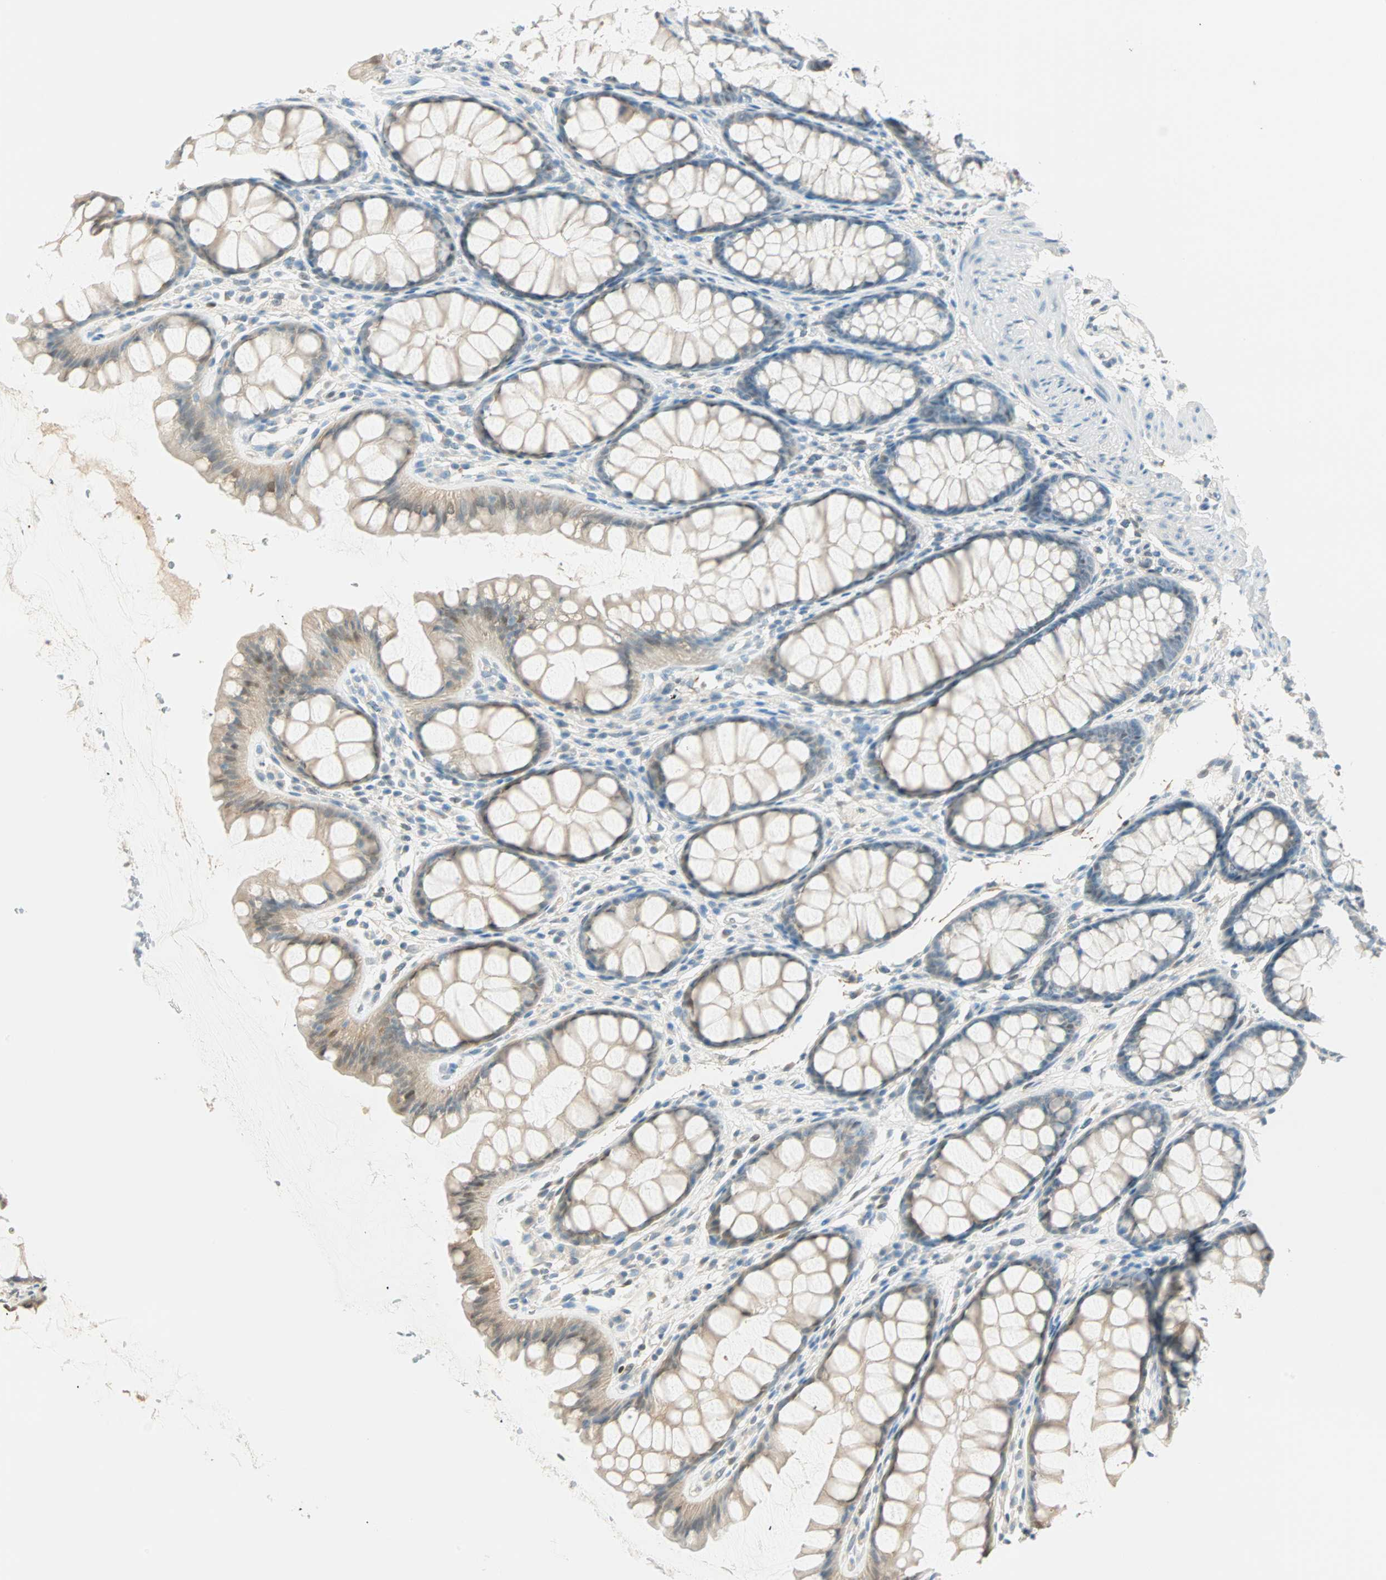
{"staining": {"intensity": "weak", "quantity": "25%-75%", "location": "cytoplasmic/membranous"}, "tissue": "colon", "cell_type": "Endothelial cells", "image_type": "normal", "snomed": [{"axis": "morphology", "description": "Normal tissue, NOS"}, {"axis": "topography", "description": "Colon"}], "caption": "DAB immunohistochemical staining of normal colon exhibits weak cytoplasmic/membranous protein positivity in approximately 25%-75% of endothelial cells. The protein of interest is shown in brown color, while the nuclei are stained blue.", "gene": "S100A1", "patient": {"sex": "female", "age": 55}}